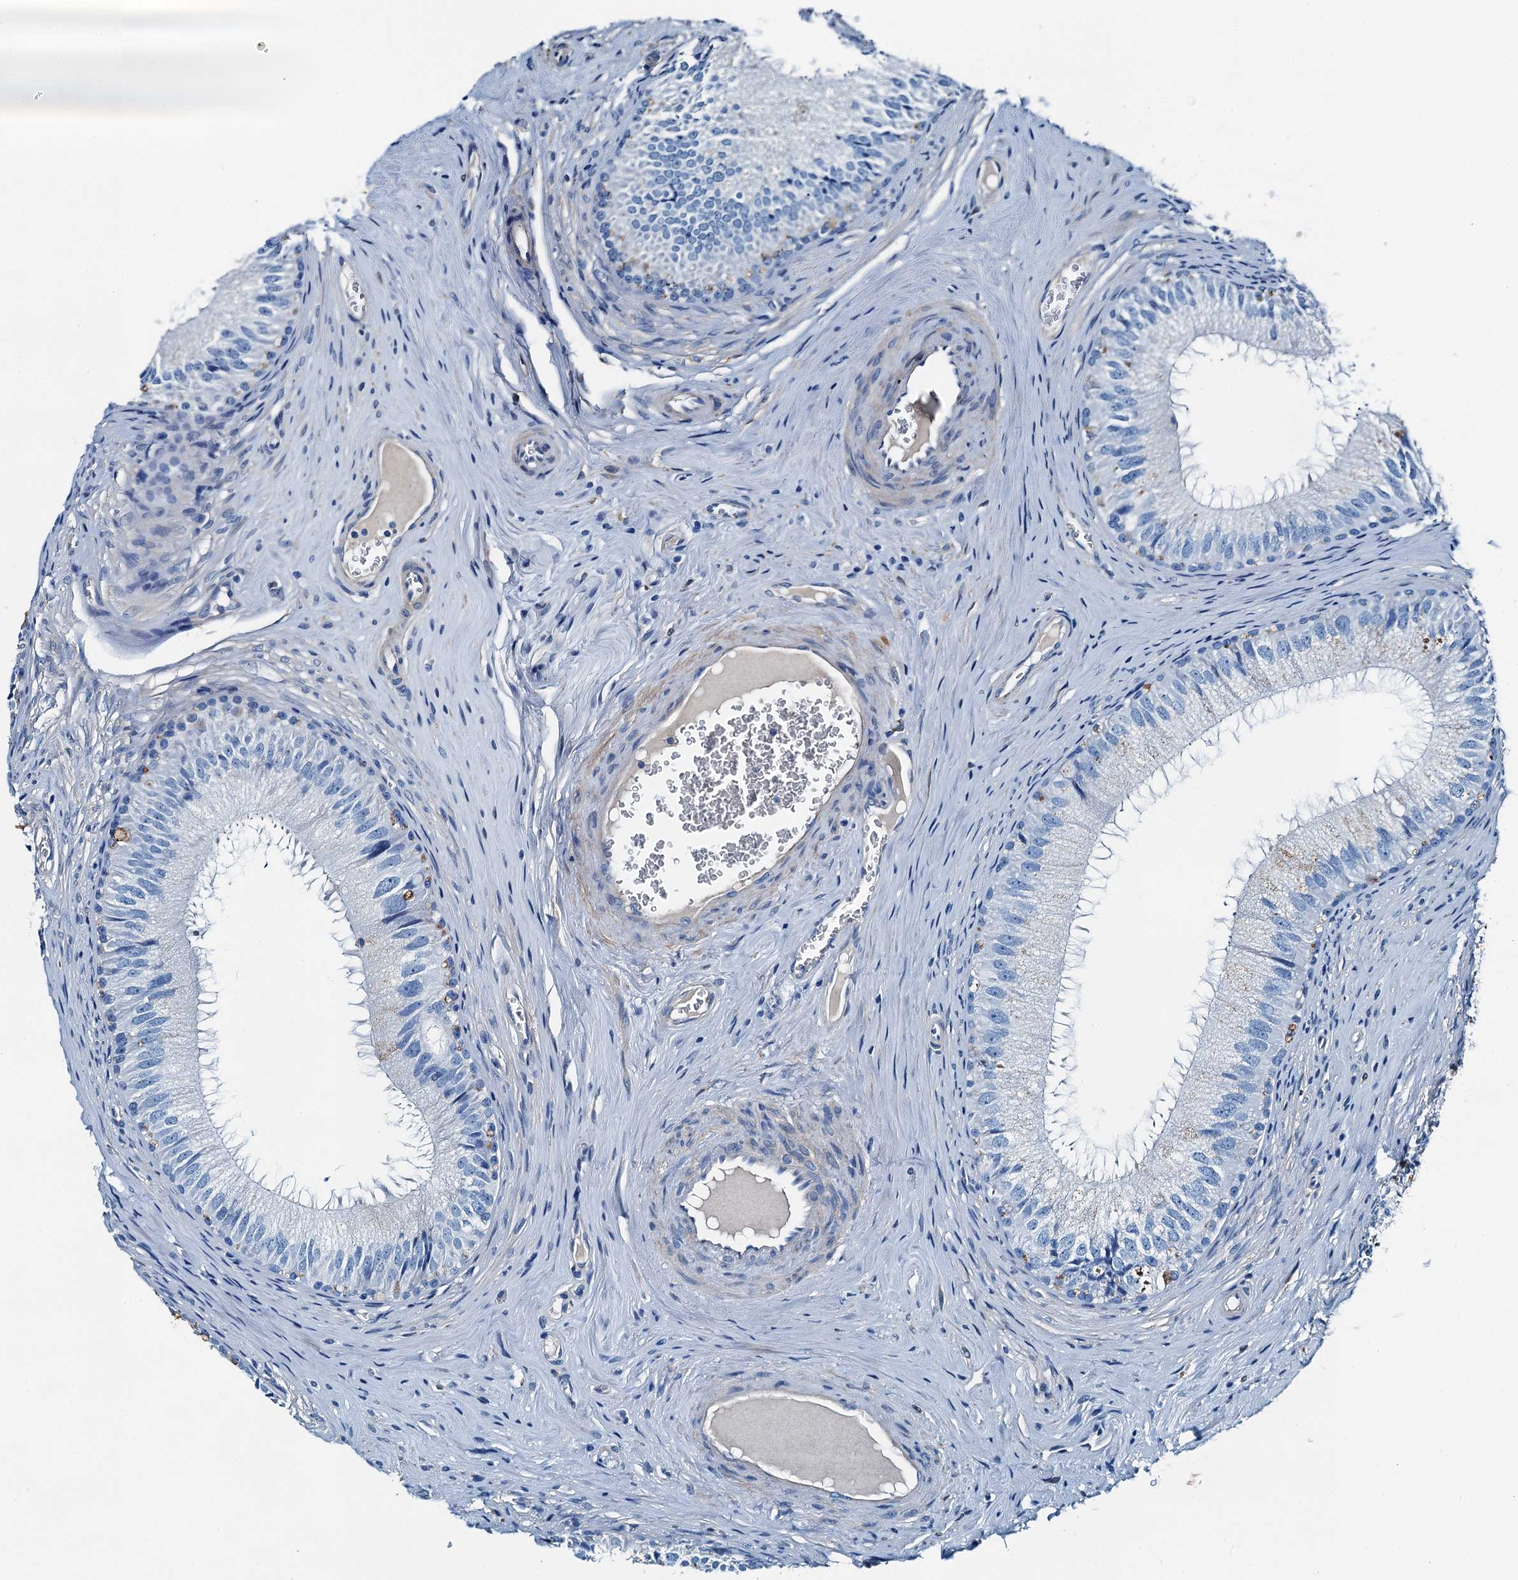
{"staining": {"intensity": "negative", "quantity": "none", "location": "none"}, "tissue": "epididymis", "cell_type": "Glandular cells", "image_type": "normal", "snomed": [{"axis": "morphology", "description": "Normal tissue, NOS"}, {"axis": "topography", "description": "Epididymis"}], "caption": "Image shows no protein expression in glandular cells of benign epididymis.", "gene": "RAB3IL1", "patient": {"sex": "male", "age": 46}}